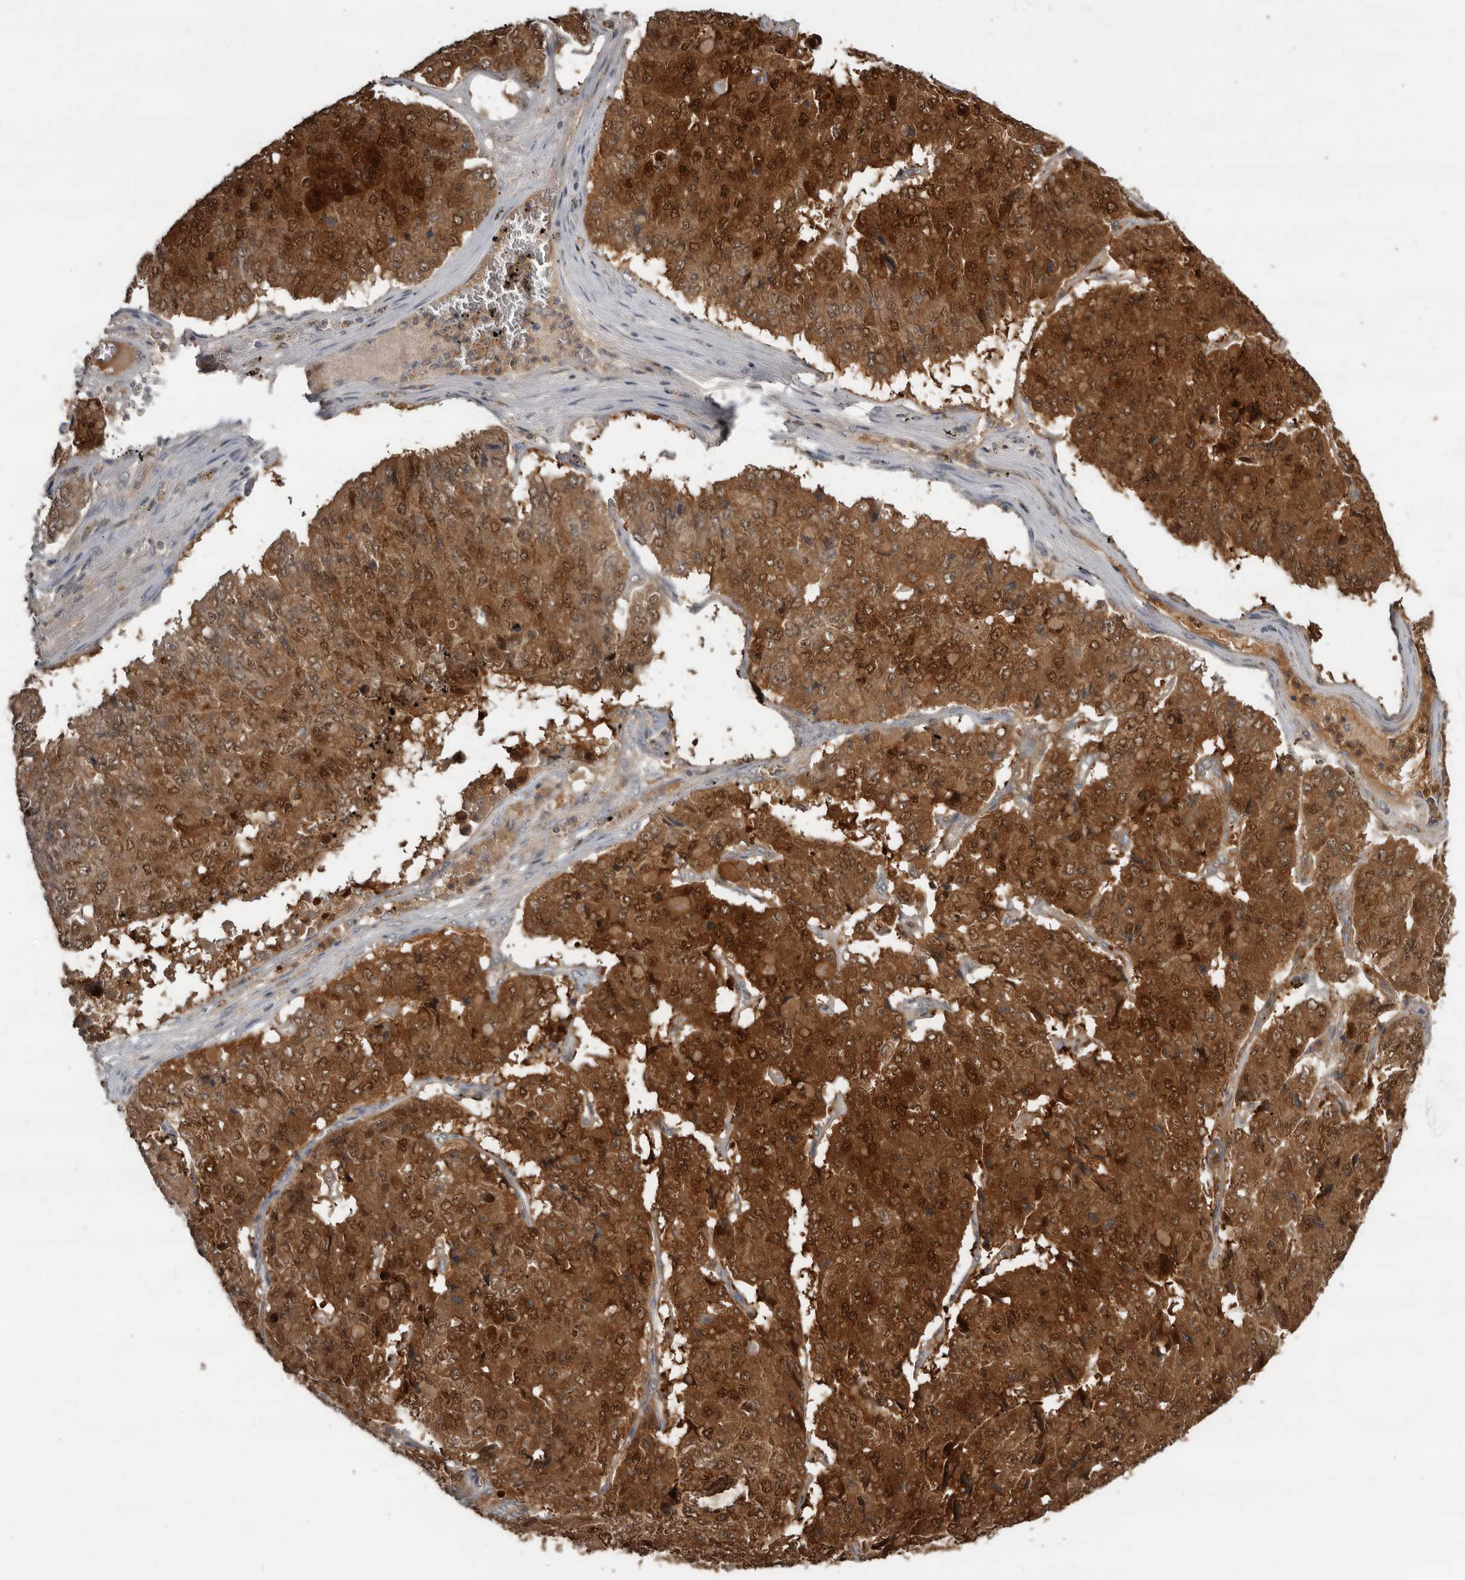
{"staining": {"intensity": "strong", "quantity": ">75%", "location": "cytoplasmic/membranous,nuclear"}, "tissue": "pancreatic cancer", "cell_type": "Tumor cells", "image_type": "cancer", "snomed": [{"axis": "morphology", "description": "Adenocarcinoma, NOS"}, {"axis": "topography", "description": "Pancreas"}], "caption": "High-power microscopy captured an IHC micrograph of pancreatic cancer, revealing strong cytoplasmic/membranous and nuclear staining in about >75% of tumor cells.", "gene": "RBKS", "patient": {"sex": "male", "age": 50}}